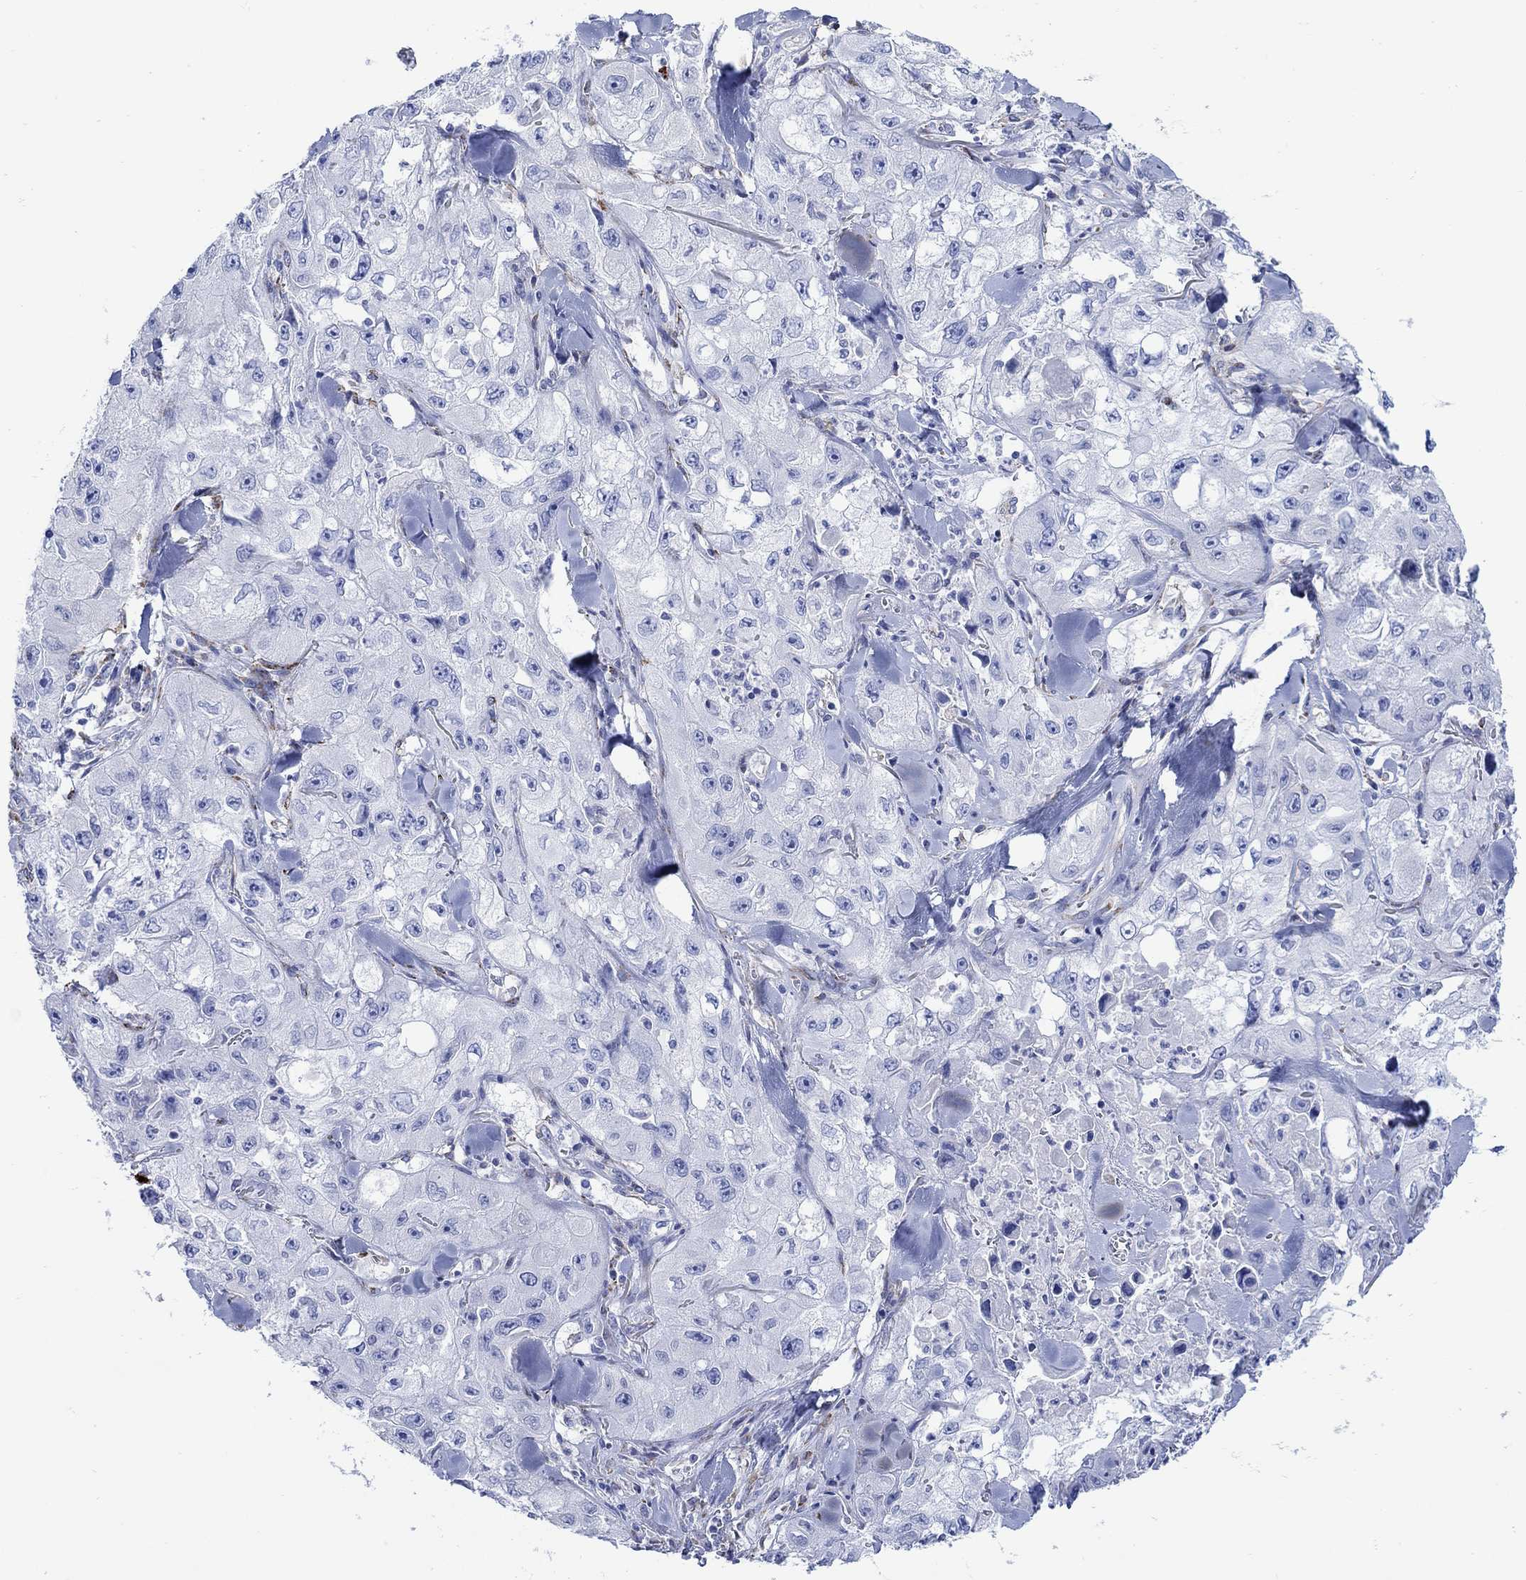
{"staining": {"intensity": "negative", "quantity": "none", "location": "none"}, "tissue": "skin cancer", "cell_type": "Tumor cells", "image_type": "cancer", "snomed": [{"axis": "morphology", "description": "Squamous cell carcinoma, NOS"}, {"axis": "topography", "description": "Skin"}, {"axis": "topography", "description": "Subcutis"}], "caption": "This micrograph is of skin cancer stained with immunohistochemistry to label a protein in brown with the nuclei are counter-stained blue. There is no expression in tumor cells.", "gene": "P2RY6", "patient": {"sex": "male", "age": 73}}